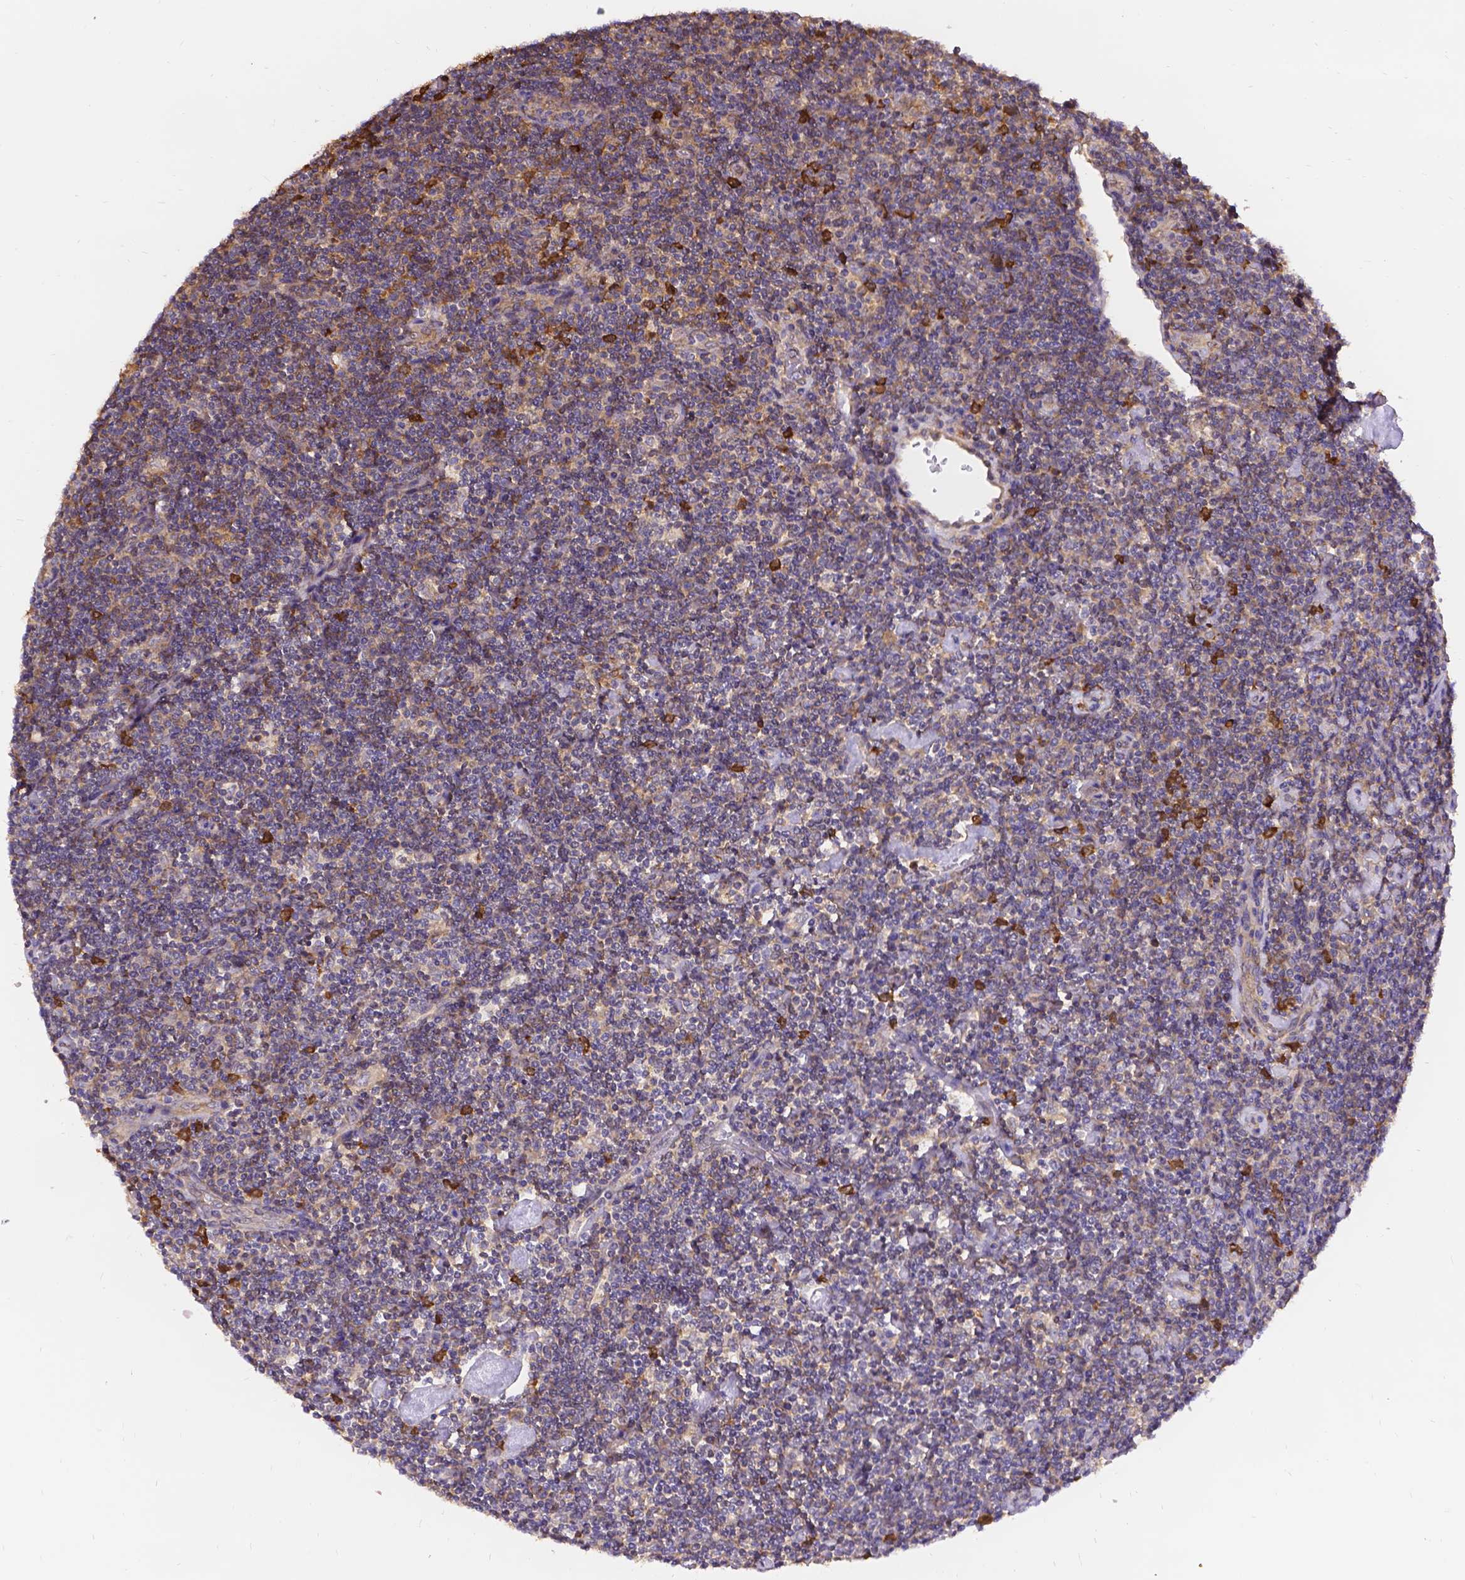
{"staining": {"intensity": "weak", "quantity": ">75%", "location": "cytoplasmic/membranous"}, "tissue": "lymphoma", "cell_type": "Tumor cells", "image_type": "cancer", "snomed": [{"axis": "morphology", "description": "Hodgkin's disease, NOS"}, {"axis": "topography", "description": "Lymph node"}], "caption": "Human lymphoma stained for a protein (brown) exhibits weak cytoplasmic/membranous positive staining in about >75% of tumor cells.", "gene": "DENND6A", "patient": {"sex": "male", "age": 40}}